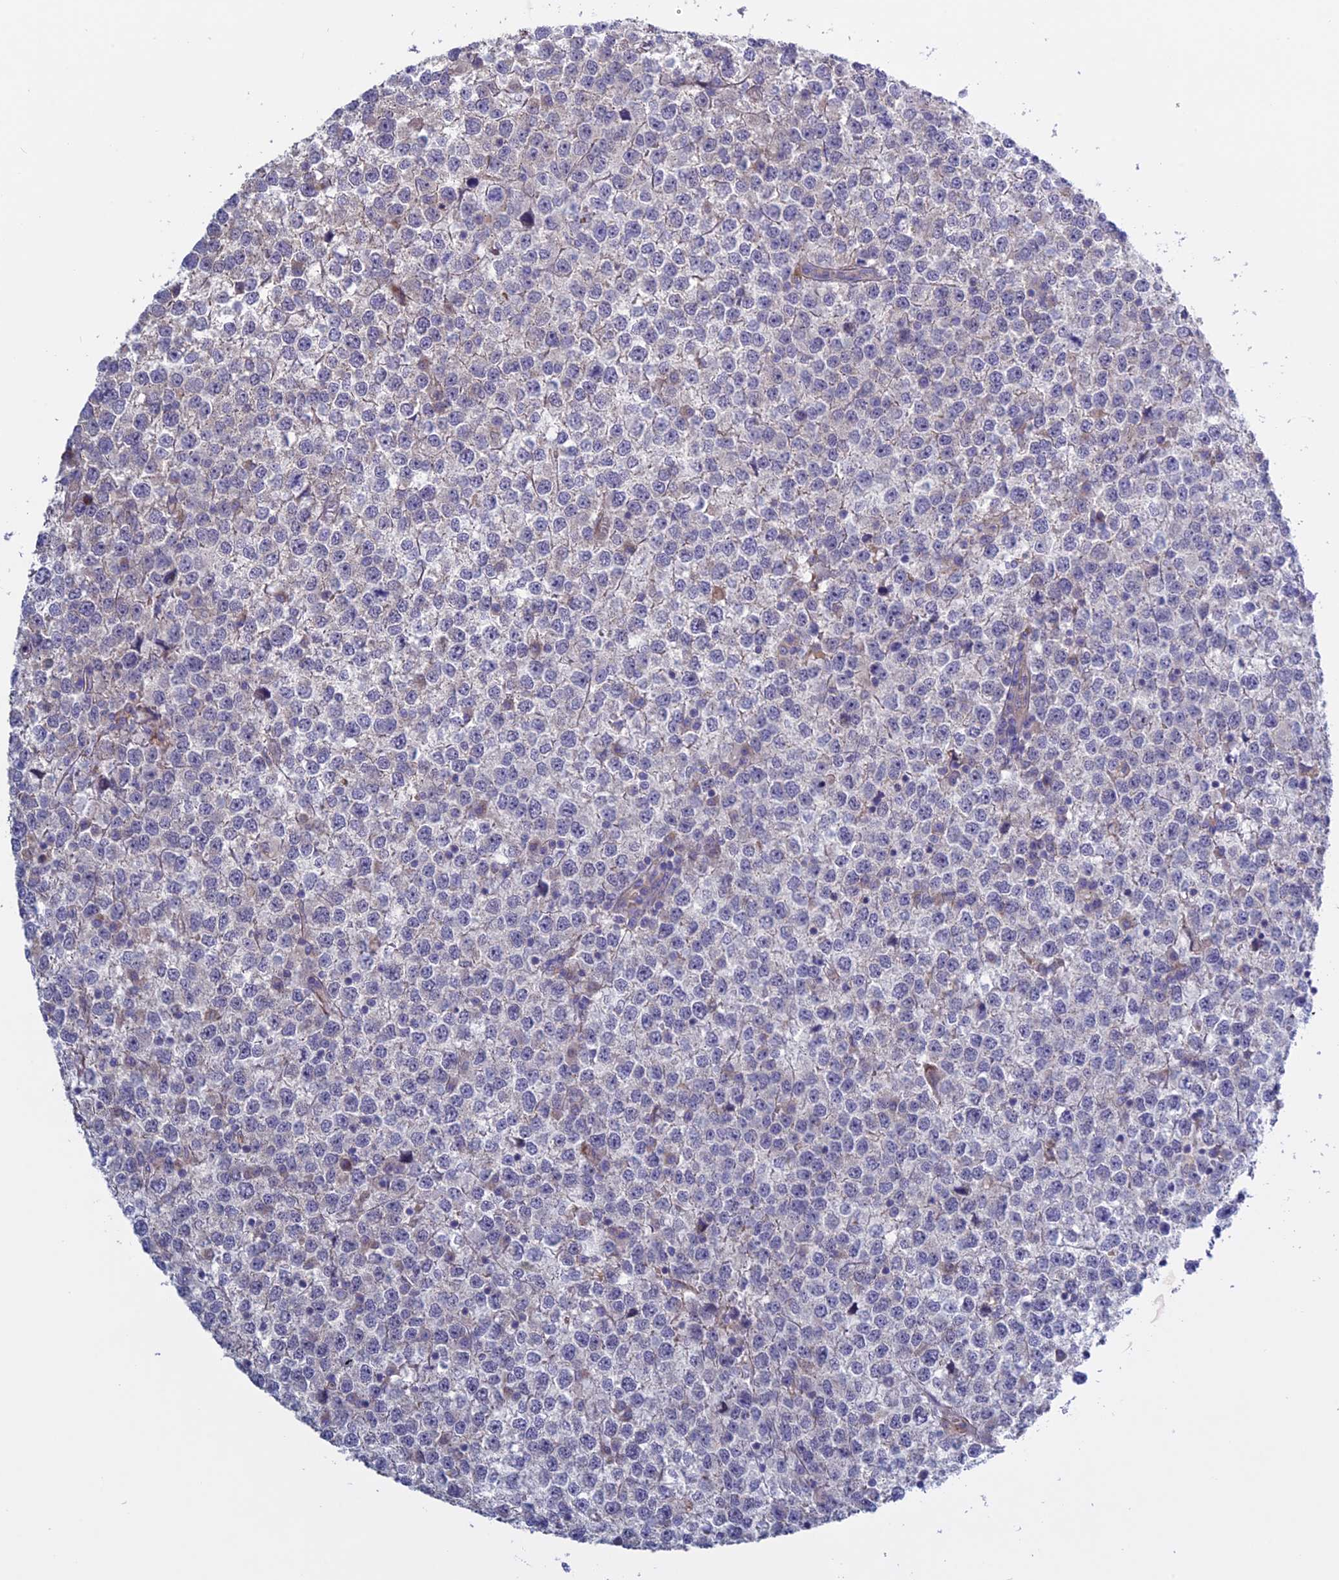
{"staining": {"intensity": "negative", "quantity": "none", "location": "none"}, "tissue": "testis cancer", "cell_type": "Tumor cells", "image_type": "cancer", "snomed": [{"axis": "morphology", "description": "Seminoma, NOS"}, {"axis": "topography", "description": "Testis"}], "caption": "Immunohistochemistry (IHC) of human testis cancer demonstrates no staining in tumor cells. (DAB immunohistochemistry (IHC), high magnification).", "gene": "ETFDH", "patient": {"sex": "male", "age": 65}}